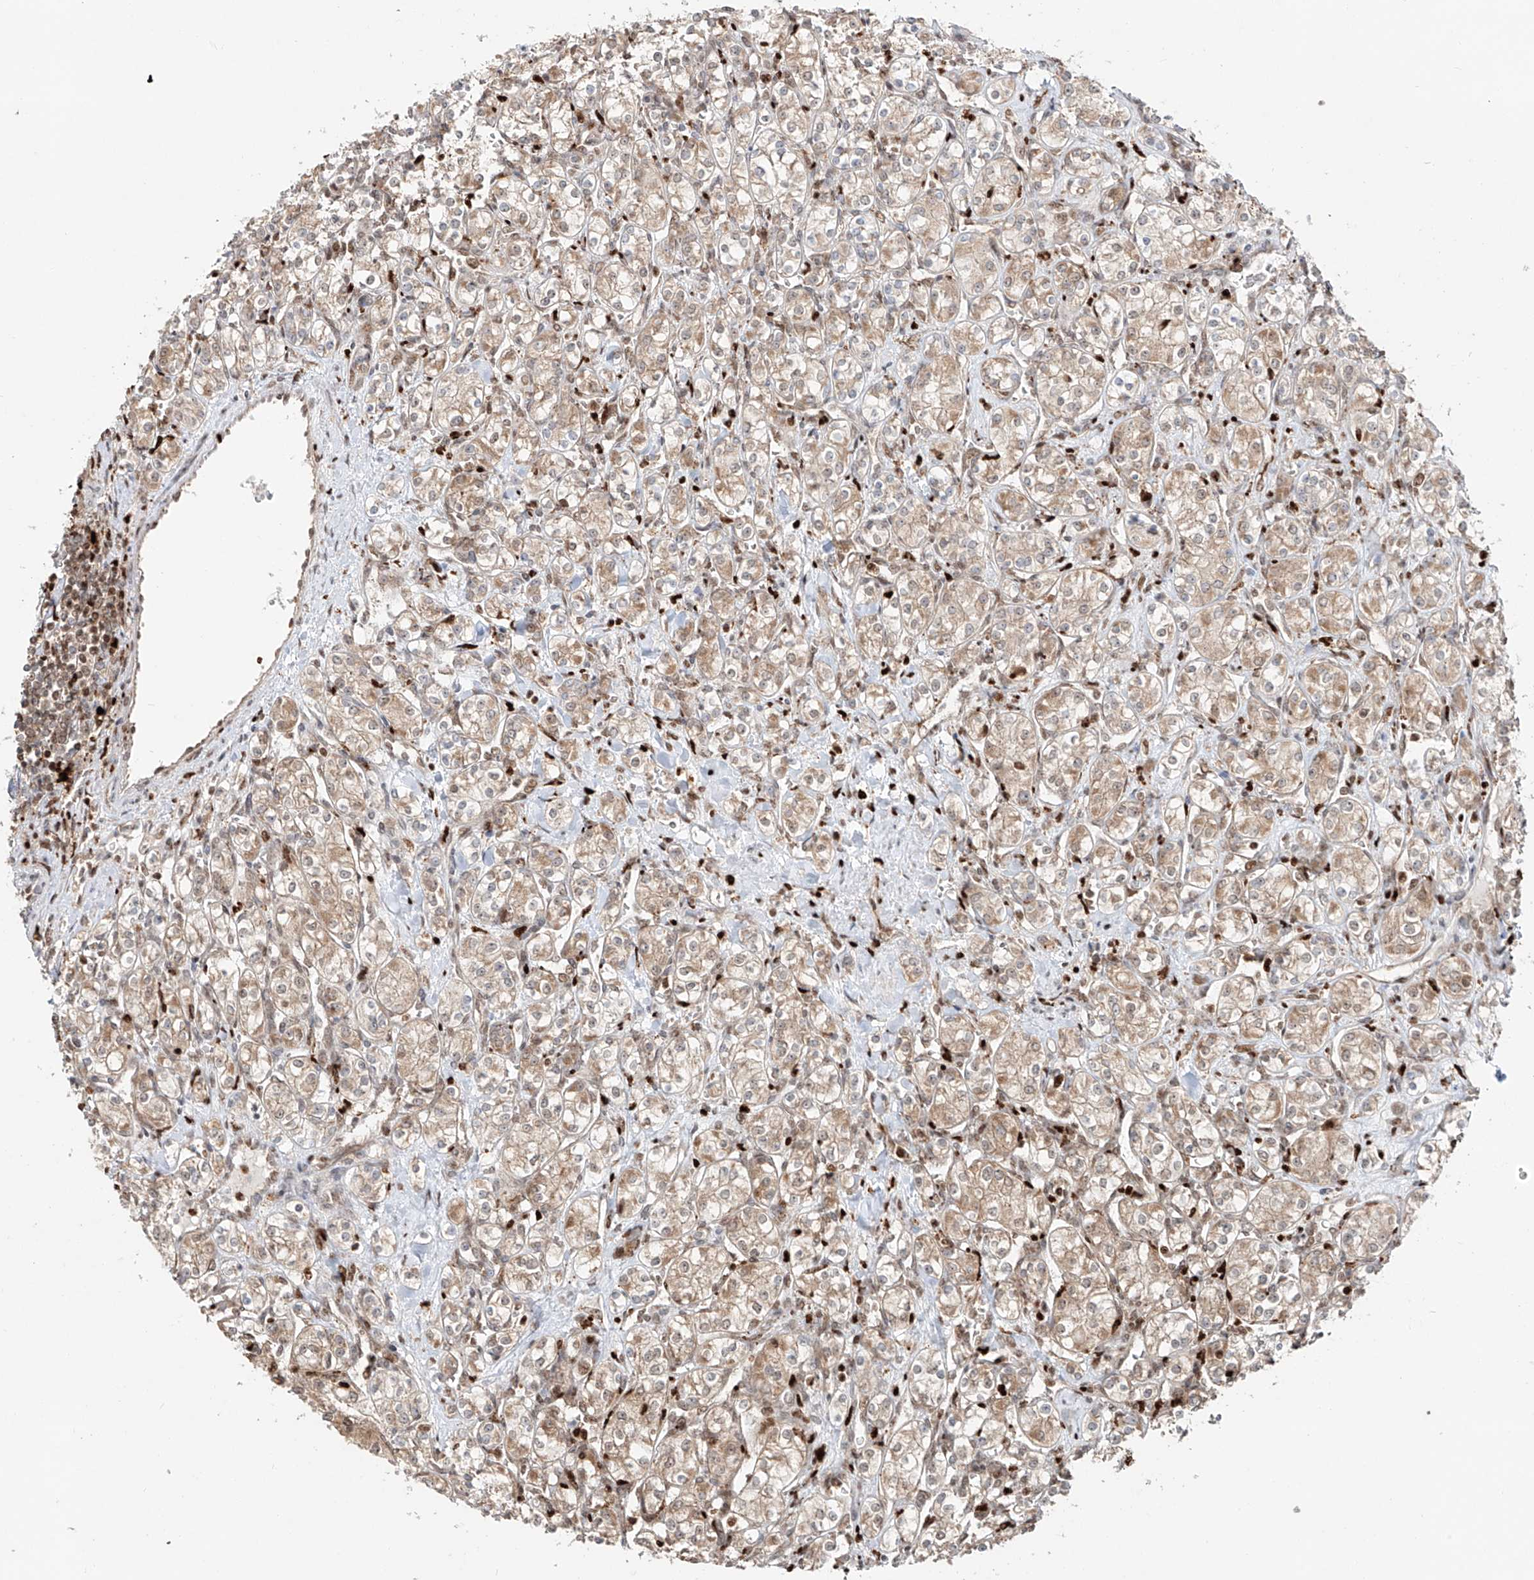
{"staining": {"intensity": "weak", "quantity": ">75%", "location": "cytoplasmic/membranous"}, "tissue": "renal cancer", "cell_type": "Tumor cells", "image_type": "cancer", "snomed": [{"axis": "morphology", "description": "Adenocarcinoma, NOS"}, {"axis": "topography", "description": "Kidney"}], "caption": "Renal cancer tissue demonstrates weak cytoplasmic/membranous positivity in approximately >75% of tumor cells (DAB IHC, brown staining for protein, blue staining for nuclei).", "gene": "DZIP1L", "patient": {"sex": "male", "age": 77}}